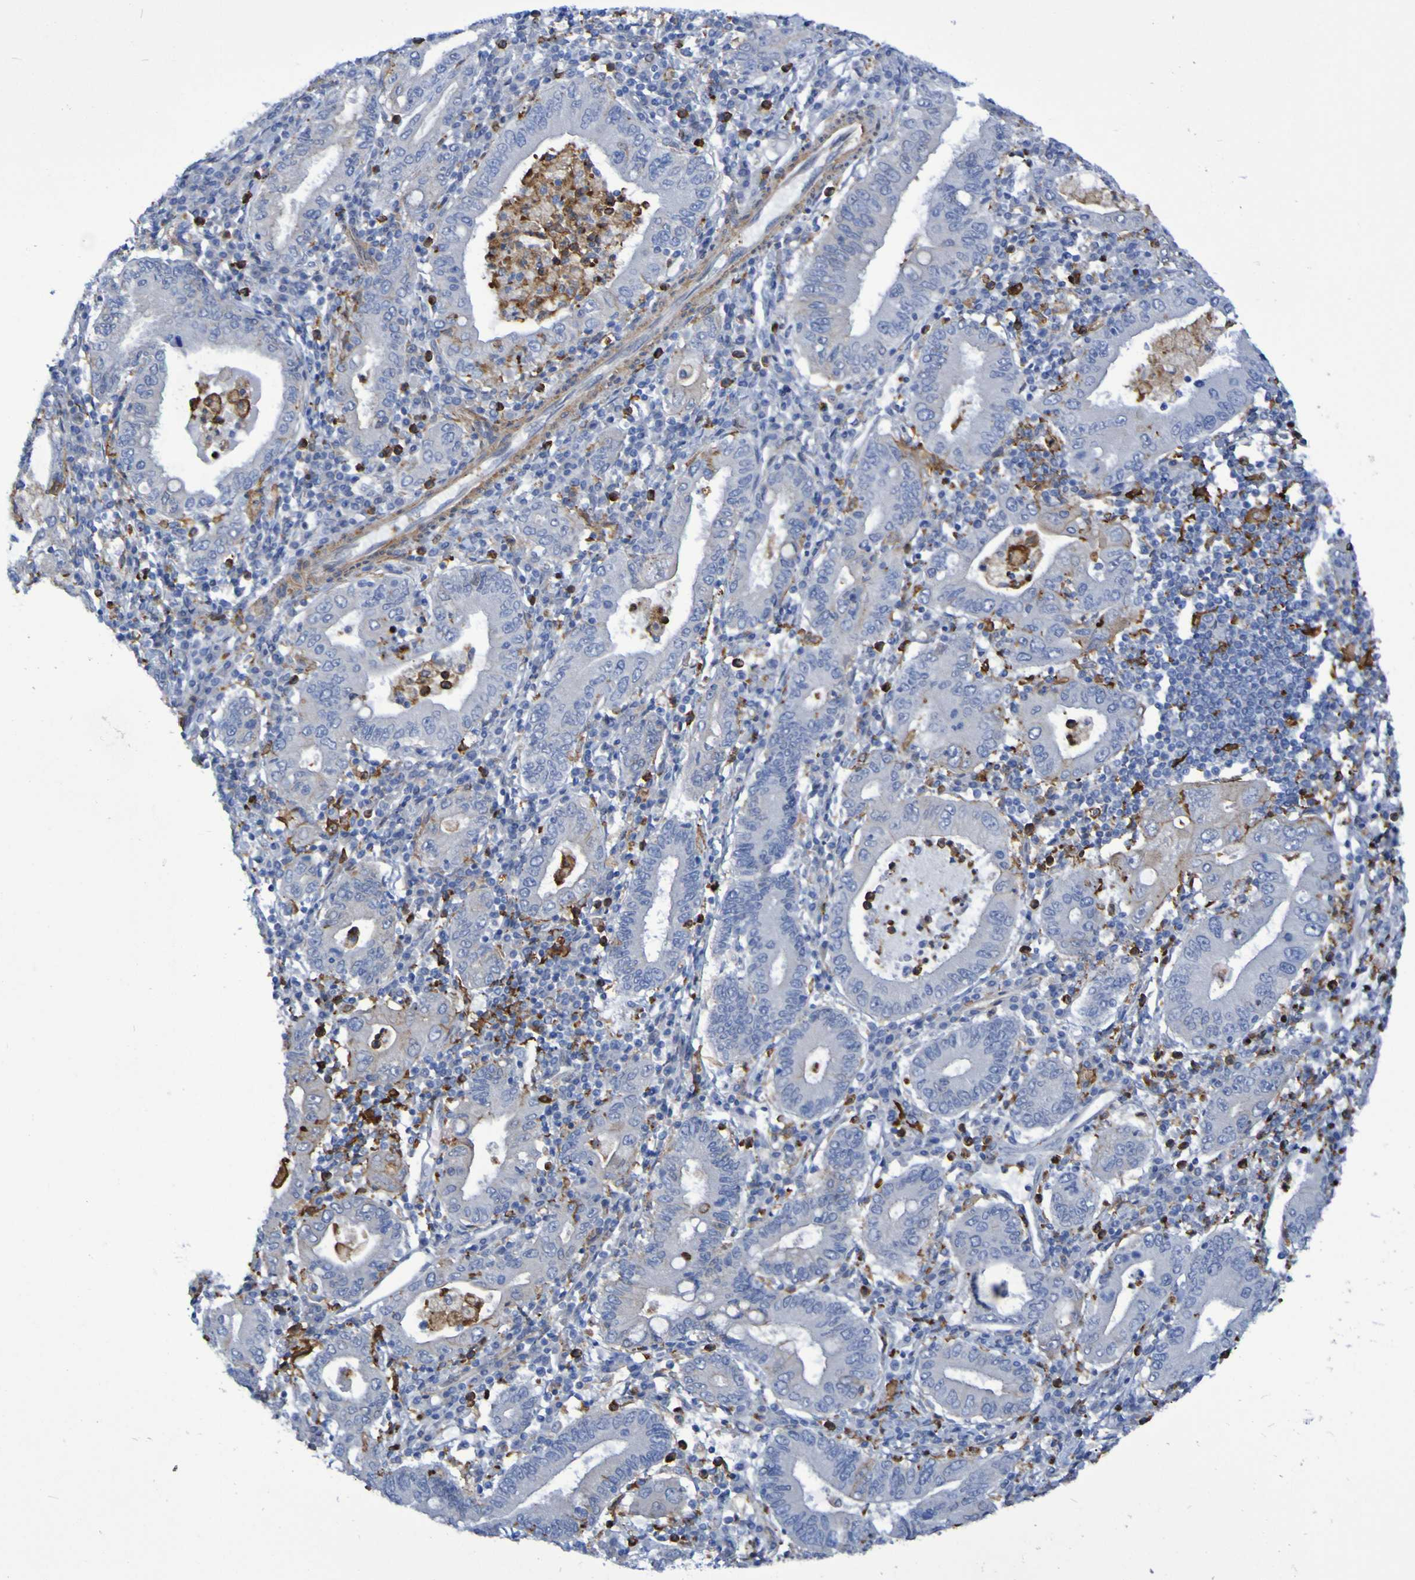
{"staining": {"intensity": "weak", "quantity": "<25%", "location": "cytoplasmic/membranous"}, "tissue": "stomach cancer", "cell_type": "Tumor cells", "image_type": "cancer", "snomed": [{"axis": "morphology", "description": "Normal tissue, NOS"}, {"axis": "morphology", "description": "Adenocarcinoma, NOS"}, {"axis": "topography", "description": "Esophagus"}, {"axis": "topography", "description": "Stomach, upper"}, {"axis": "topography", "description": "Peripheral nerve tissue"}], "caption": "This is an immunohistochemistry (IHC) image of stomach adenocarcinoma. There is no positivity in tumor cells.", "gene": "SCRG1", "patient": {"sex": "male", "age": 62}}